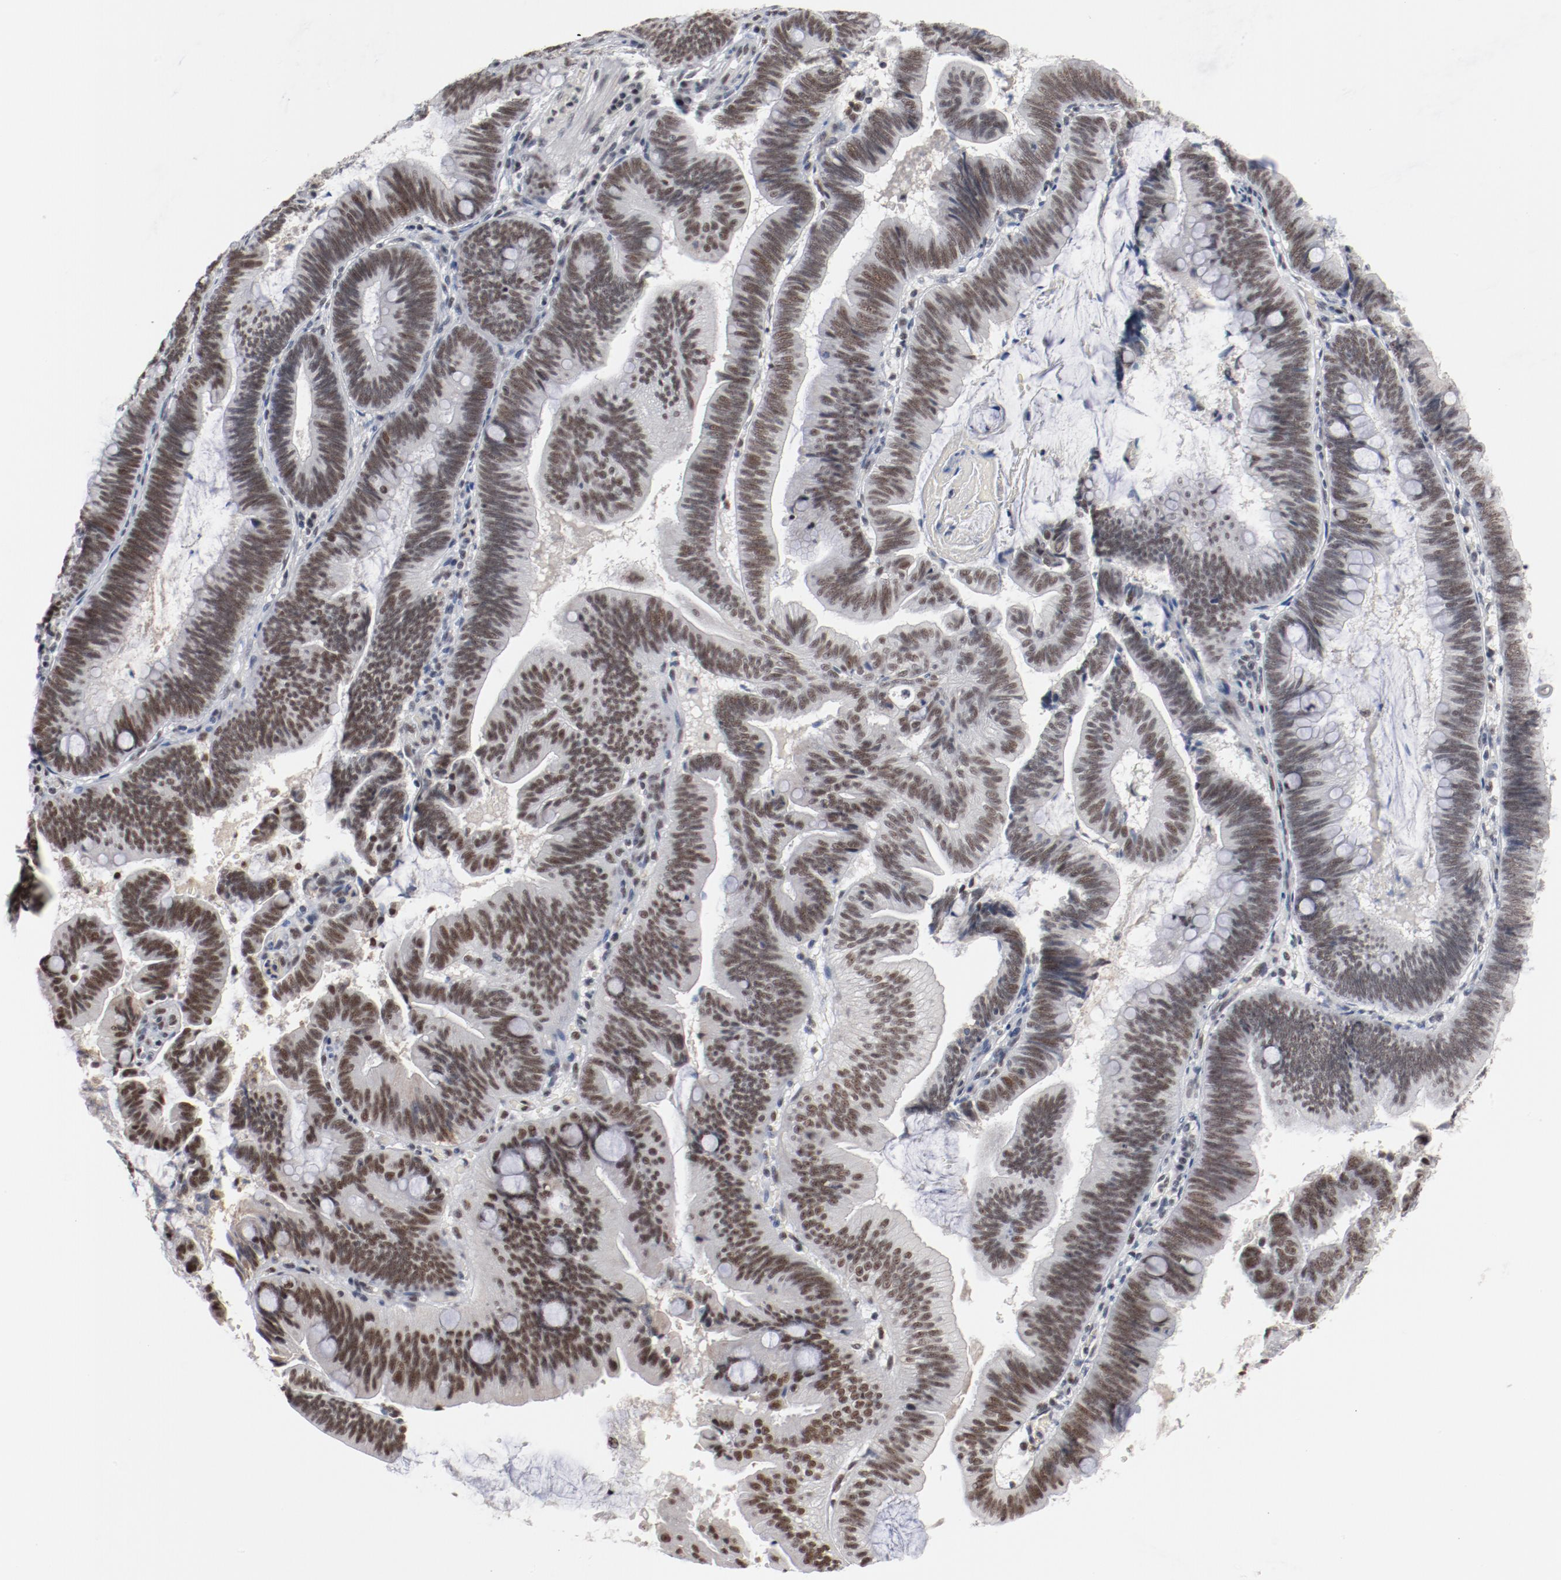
{"staining": {"intensity": "moderate", "quantity": ">75%", "location": "nuclear"}, "tissue": "pancreatic cancer", "cell_type": "Tumor cells", "image_type": "cancer", "snomed": [{"axis": "morphology", "description": "Adenocarcinoma, NOS"}, {"axis": "topography", "description": "Pancreas"}], "caption": "DAB (3,3'-diaminobenzidine) immunohistochemical staining of human pancreatic adenocarcinoma reveals moderate nuclear protein positivity in about >75% of tumor cells. (DAB (3,3'-diaminobenzidine) IHC with brightfield microscopy, high magnification).", "gene": "BUB3", "patient": {"sex": "male", "age": 82}}